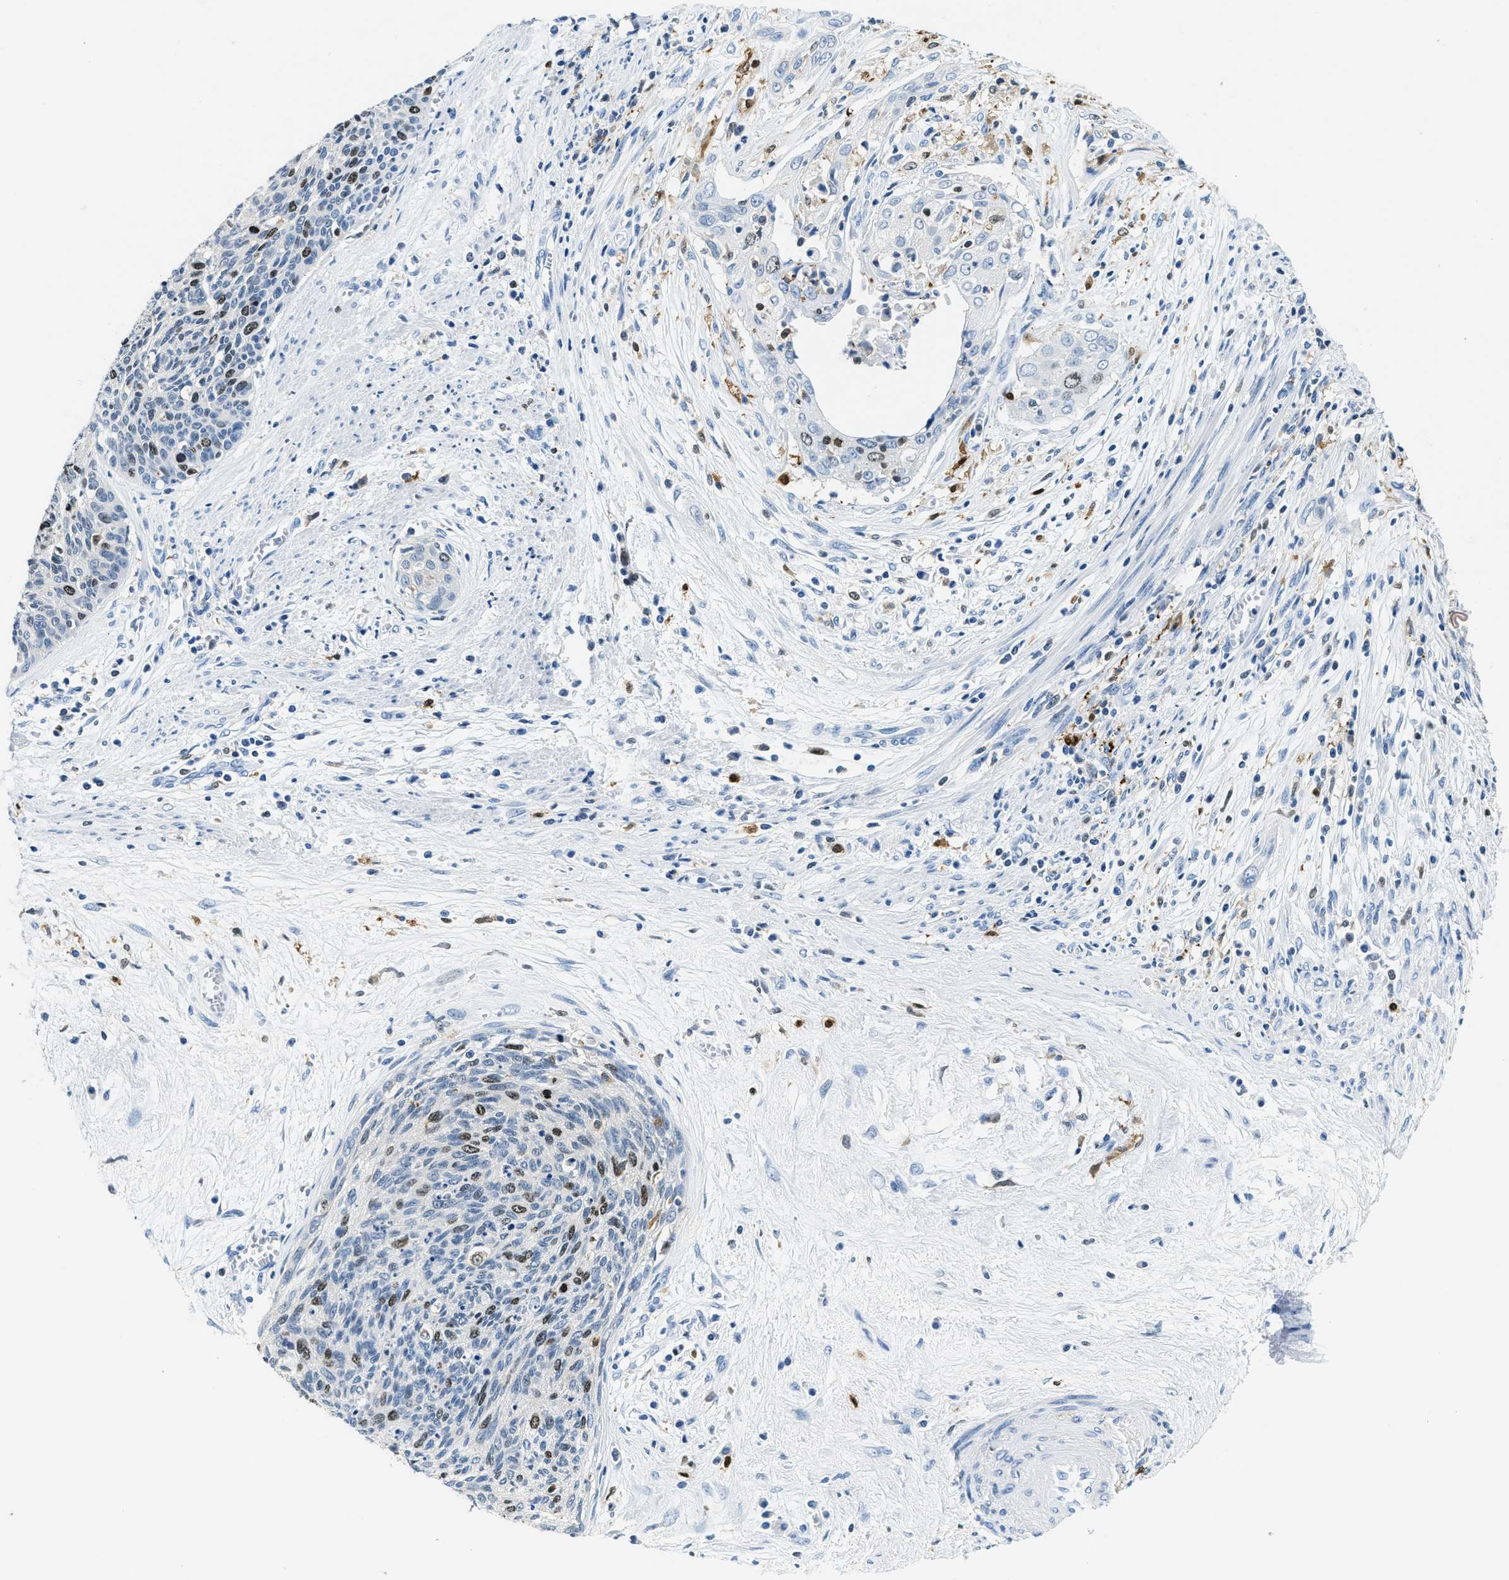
{"staining": {"intensity": "weak", "quantity": "<25%", "location": "nuclear"}, "tissue": "cervical cancer", "cell_type": "Tumor cells", "image_type": "cancer", "snomed": [{"axis": "morphology", "description": "Squamous cell carcinoma, NOS"}, {"axis": "topography", "description": "Cervix"}], "caption": "Immunohistochemical staining of human cervical cancer exhibits no significant positivity in tumor cells.", "gene": "CAPG", "patient": {"sex": "female", "age": 55}}